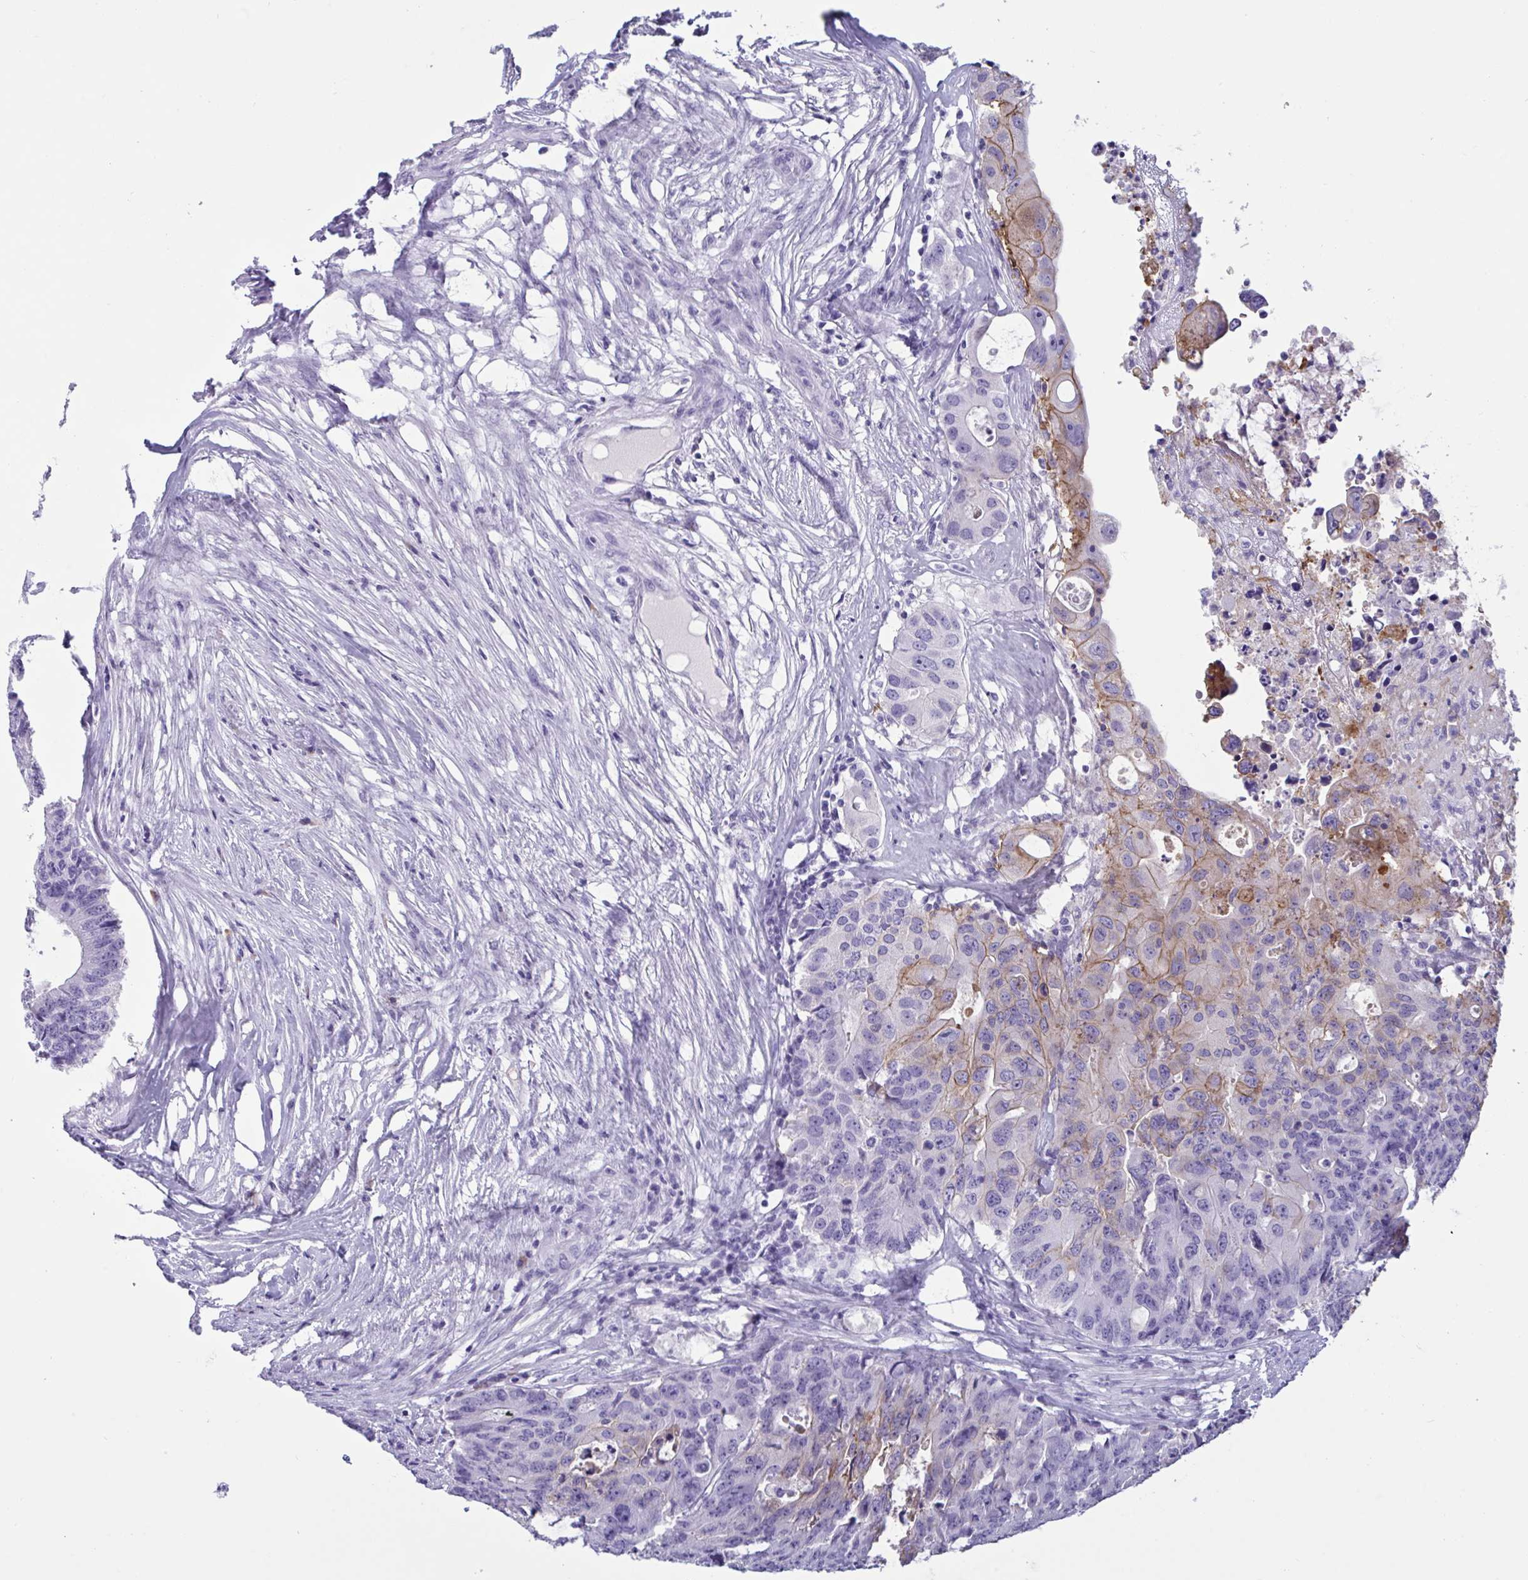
{"staining": {"intensity": "weak", "quantity": "<25%", "location": "cytoplasmic/membranous"}, "tissue": "colorectal cancer", "cell_type": "Tumor cells", "image_type": "cancer", "snomed": [{"axis": "morphology", "description": "Adenocarcinoma, NOS"}, {"axis": "topography", "description": "Colon"}], "caption": "Immunohistochemical staining of human adenocarcinoma (colorectal) reveals no significant staining in tumor cells.", "gene": "SLC2A1", "patient": {"sex": "male", "age": 71}}